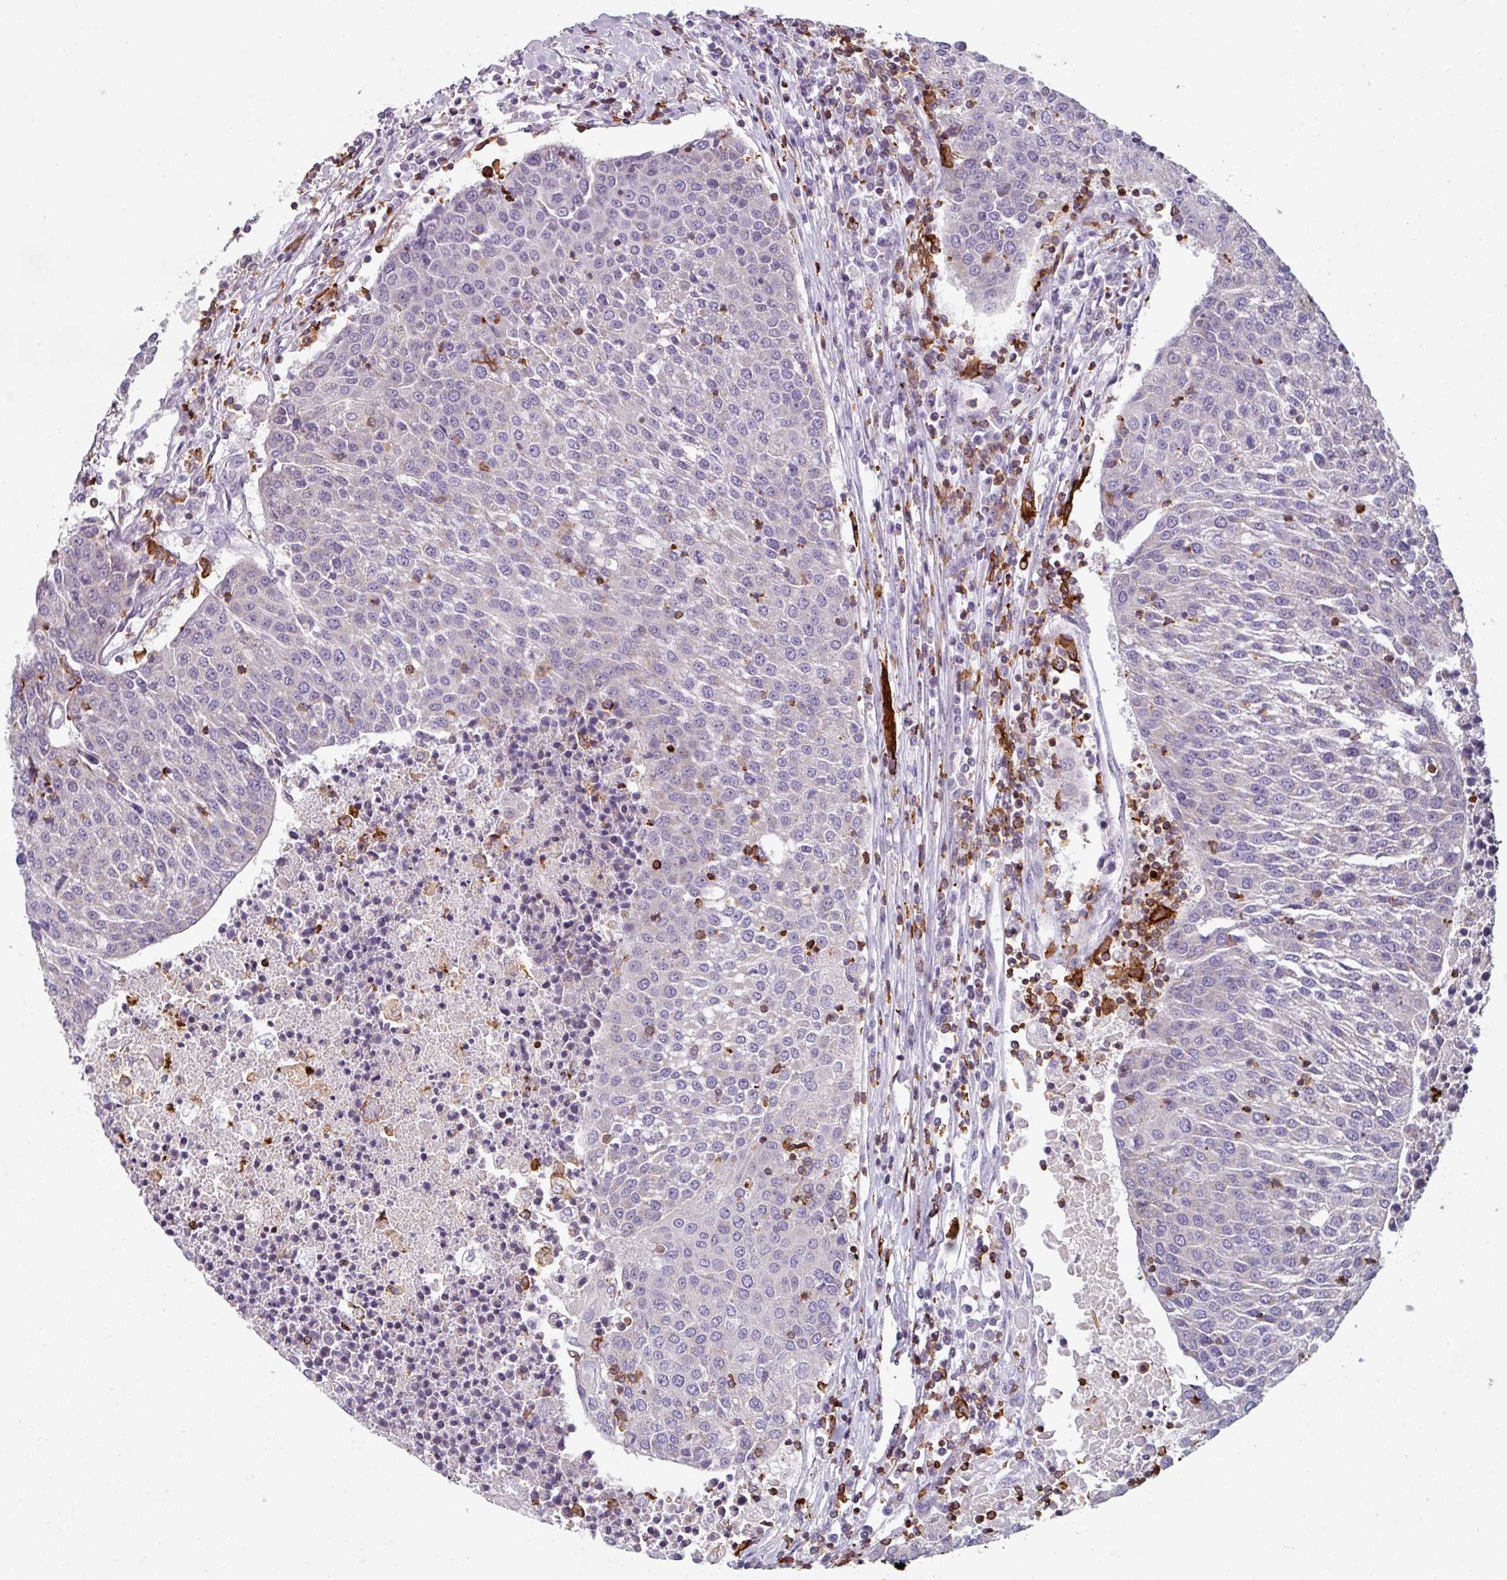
{"staining": {"intensity": "negative", "quantity": "none", "location": "none"}, "tissue": "urothelial cancer", "cell_type": "Tumor cells", "image_type": "cancer", "snomed": [{"axis": "morphology", "description": "Urothelial carcinoma, High grade"}, {"axis": "topography", "description": "Urinary bladder"}], "caption": "Urothelial cancer stained for a protein using immunohistochemistry reveals no positivity tumor cells.", "gene": "NEDD9", "patient": {"sex": "female", "age": 85}}